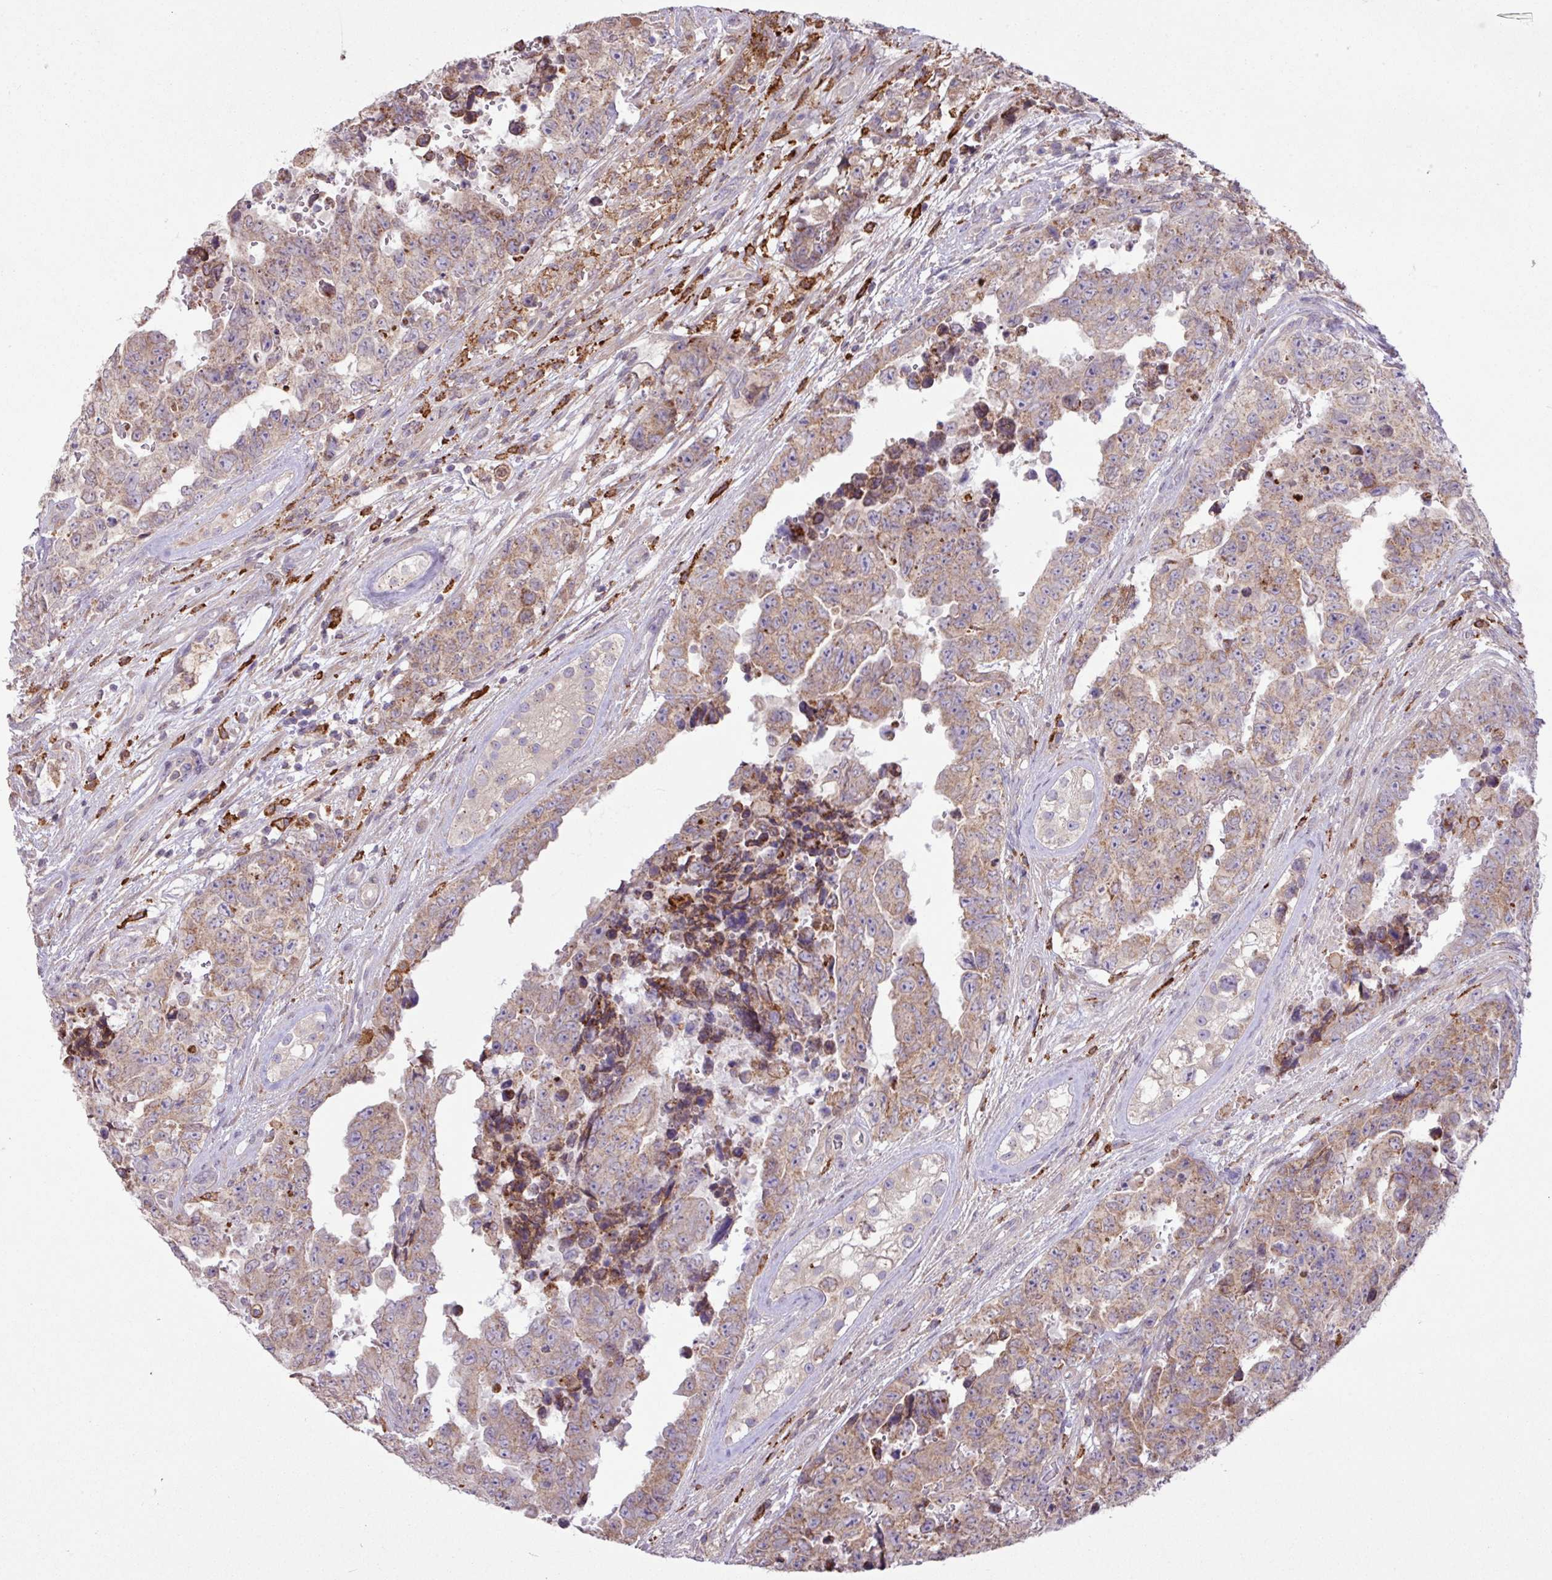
{"staining": {"intensity": "moderate", "quantity": "25%-75%", "location": "cytoplasmic/membranous"}, "tissue": "testis cancer", "cell_type": "Tumor cells", "image_type": "cancer", "snomed": [{"axis": "morphology", "description": "Normal tissue, NOS"}, {"axis": "morphology", "description": "Carcinoma, Embryonal, NOS"}, {"axis": "topography", "description": "Testis"}, {"axis": "topography", "description": "Epididymis"}], "caption": "Testis embryonal carcinoma tissue demonstrates moderate cytoplasmic/membranous staining in approximately 25%-75% of tumor cells The staining was performed using DAB, with brown indicating positive protein expression. Nuclei are stained blue with hematoxylin.", "gene": "ARHGEF25", "patient": {"sex": "male", "age": 25}}